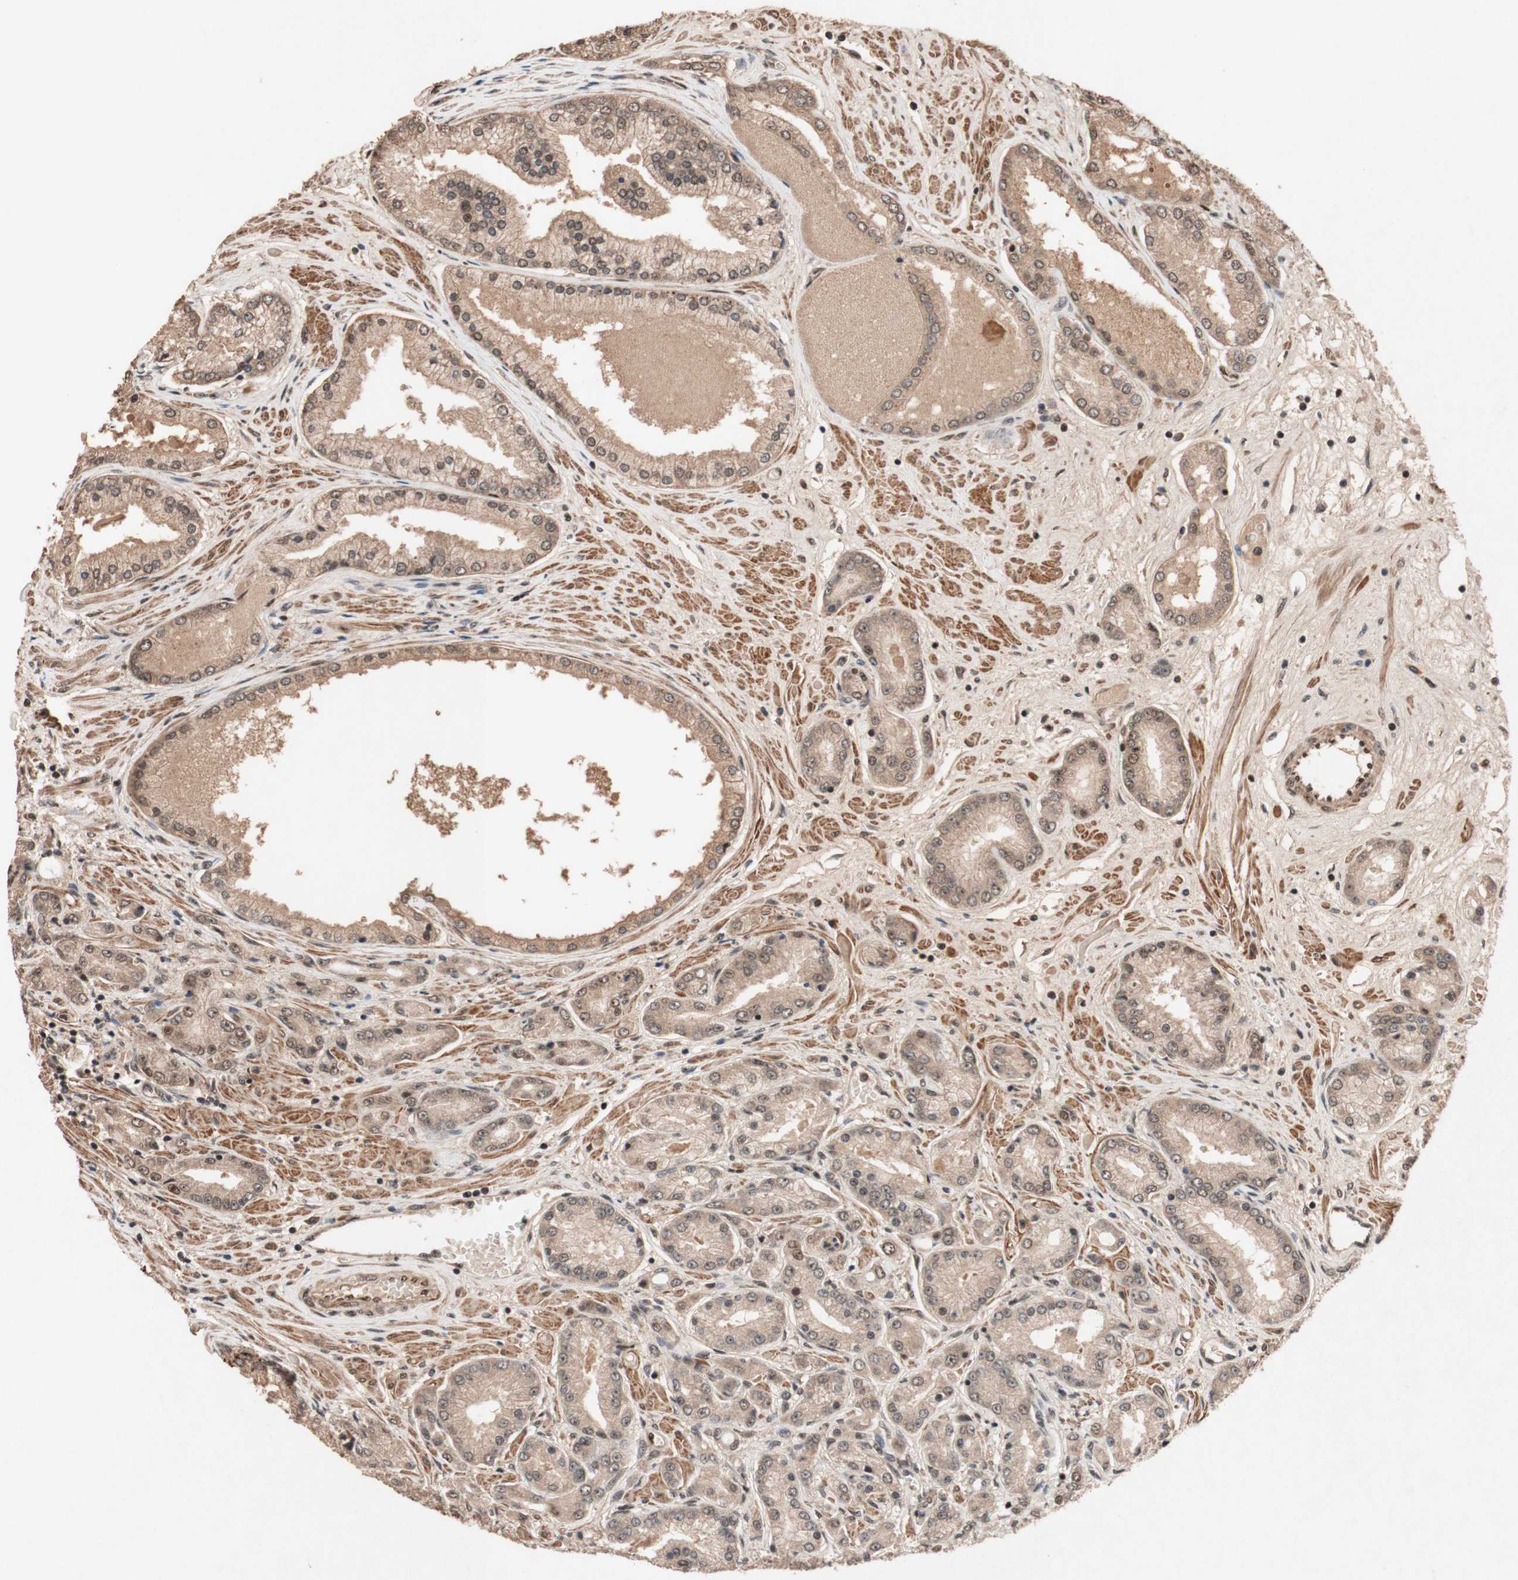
{"staining": {"intensity": "weak", "quantity": ">75%", "location": "cytoplasmic/membranous,nuclear"}, "tissue": "prostate cancer", "cell_type": "Tumor cells", "image_type": "cancer", "snomed": [{"axis": "morphology", "description": "Adenocarcinoma, High grade"}, {"axis": "topography", "description": "Prostate"}], "caption": "Tumor cells display low levels of weak cytoplasmic/membranous and nuclear expression in approximately >75% of cells in human high-grade adenocarcinoma (prostate).", "gene": "TLE1", "patient": {"sex": "male", "age": 59}}